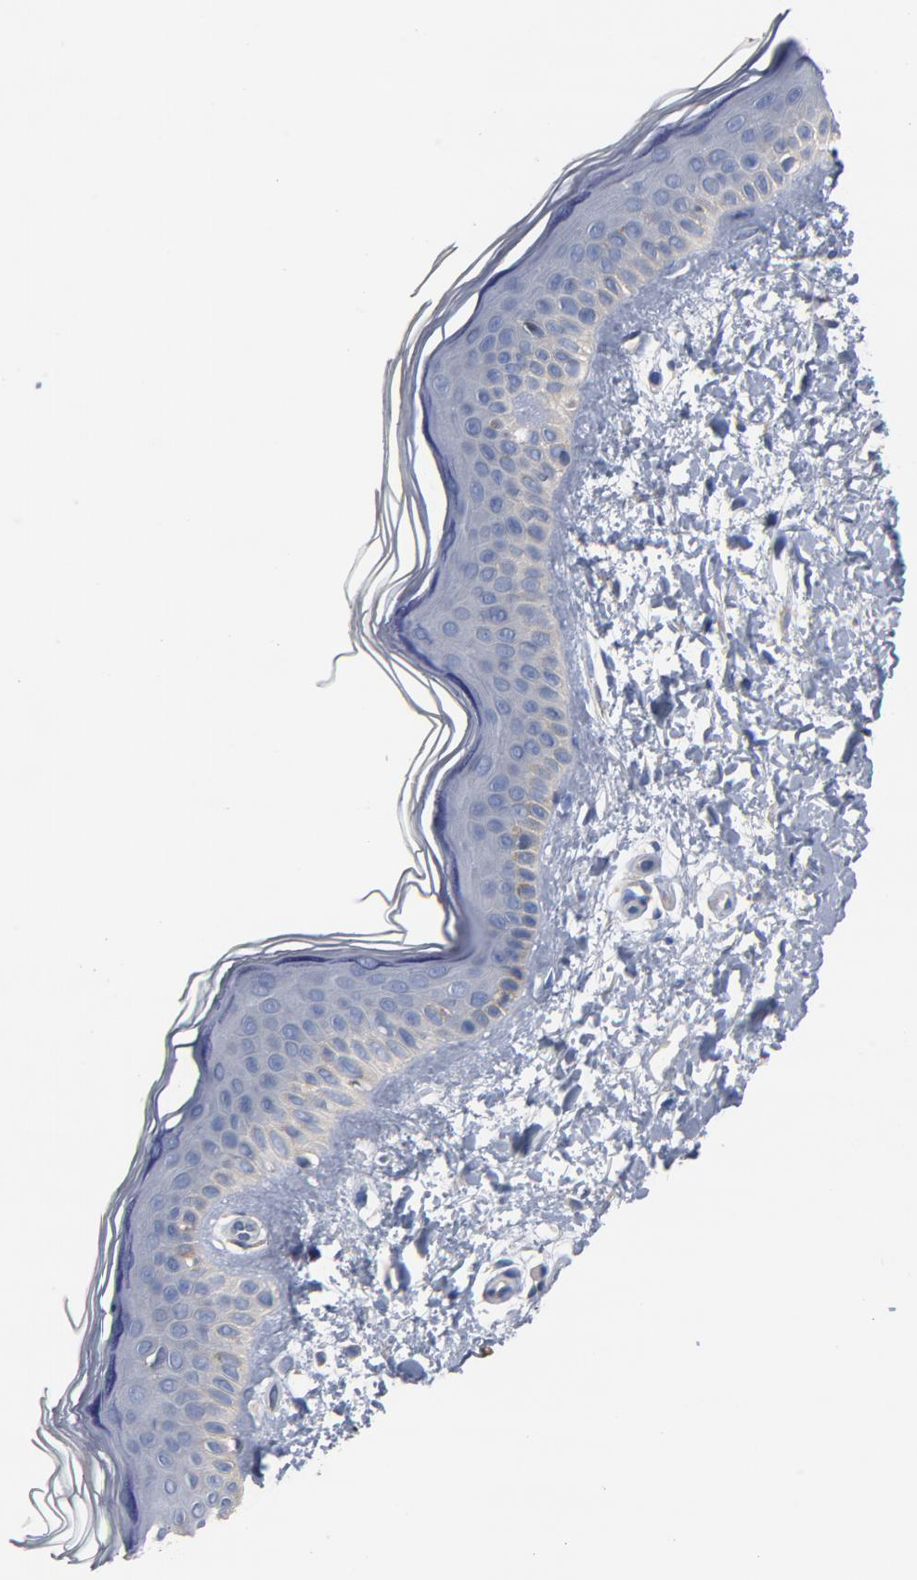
{"staining": {"intensity": "negative", "quantity": "none", "location": "none"}, "tissue": "skin", "cell_type": "Fibroblasts", "image_type": "normal", "snomed": [{"axis": "morphology", "description": "Normal tissue, NOS"}, {"axis": "topography", "description": "Skin"}], "caption": "An immunohistochemistry photomicrograph of unremarkable skin is shown. There is no staining in fibroblasts of skin. (DAB (3,3'-diaminobenzidine) immunohistochemistry (IHC), high magnification).", "gene": "TLR4", "patient": {"sex": "female", "age": 19}}